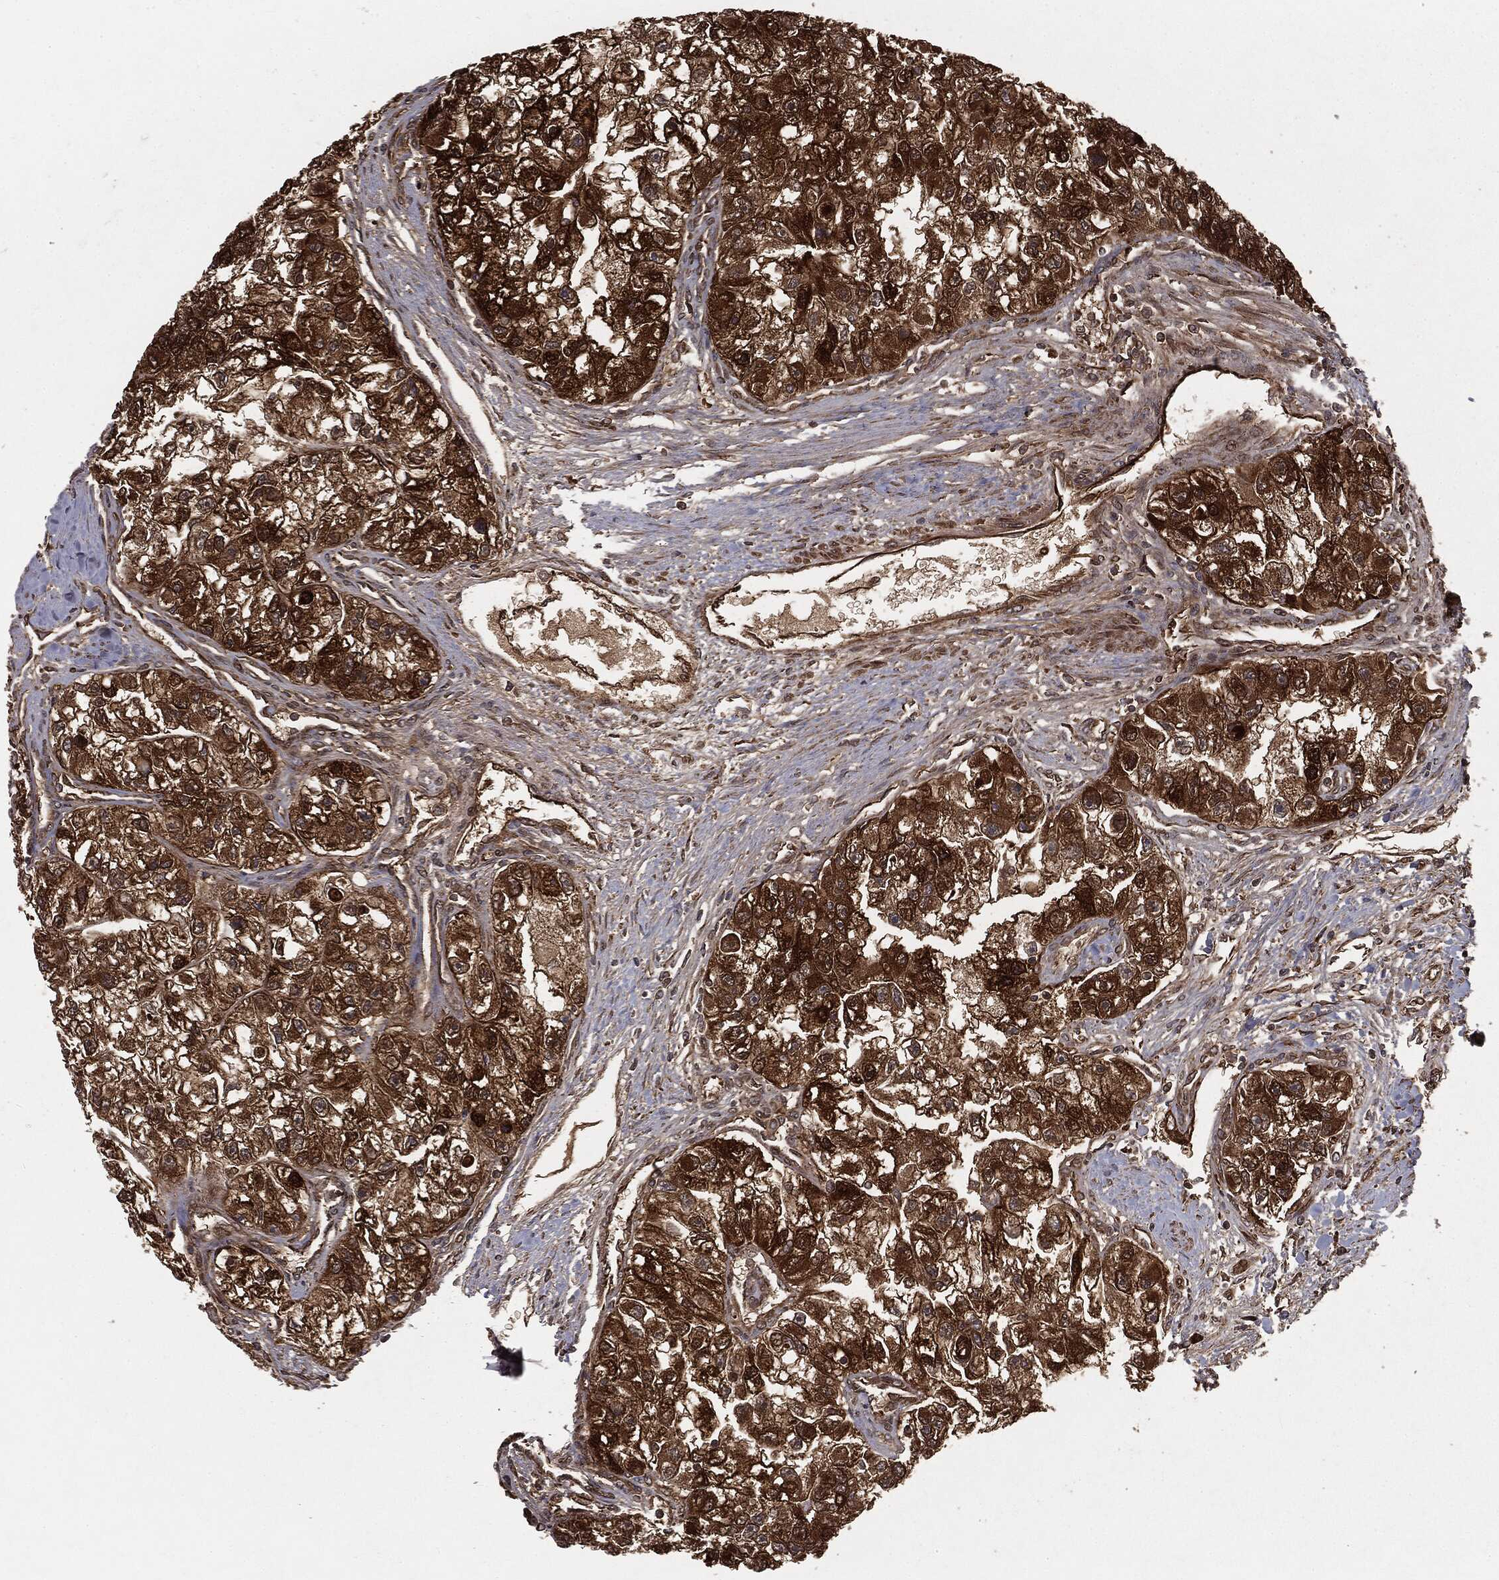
{"staining": {"intensity": "strong", "quantity": ">75%", "location": "cytoplasmic/membranous,nuclear"}, "tissue": "renal cancer", "cell_type": "Tumor cells", "image_type": "cancer", "snomed": [{"axis": "morphology", "description": "Adenocarcinoma, NOS"}, {"axis": "topography", "description": "Kidney"}], "caption": "Immunohistochemical staining of renal adenocarcinoma demonstrates strong cytoplasmic/membranous and nuclear protein expression in about >75% of tumor cells.", "gene": "RANBP9", "patient": {"sex": "male", "age": 63}}